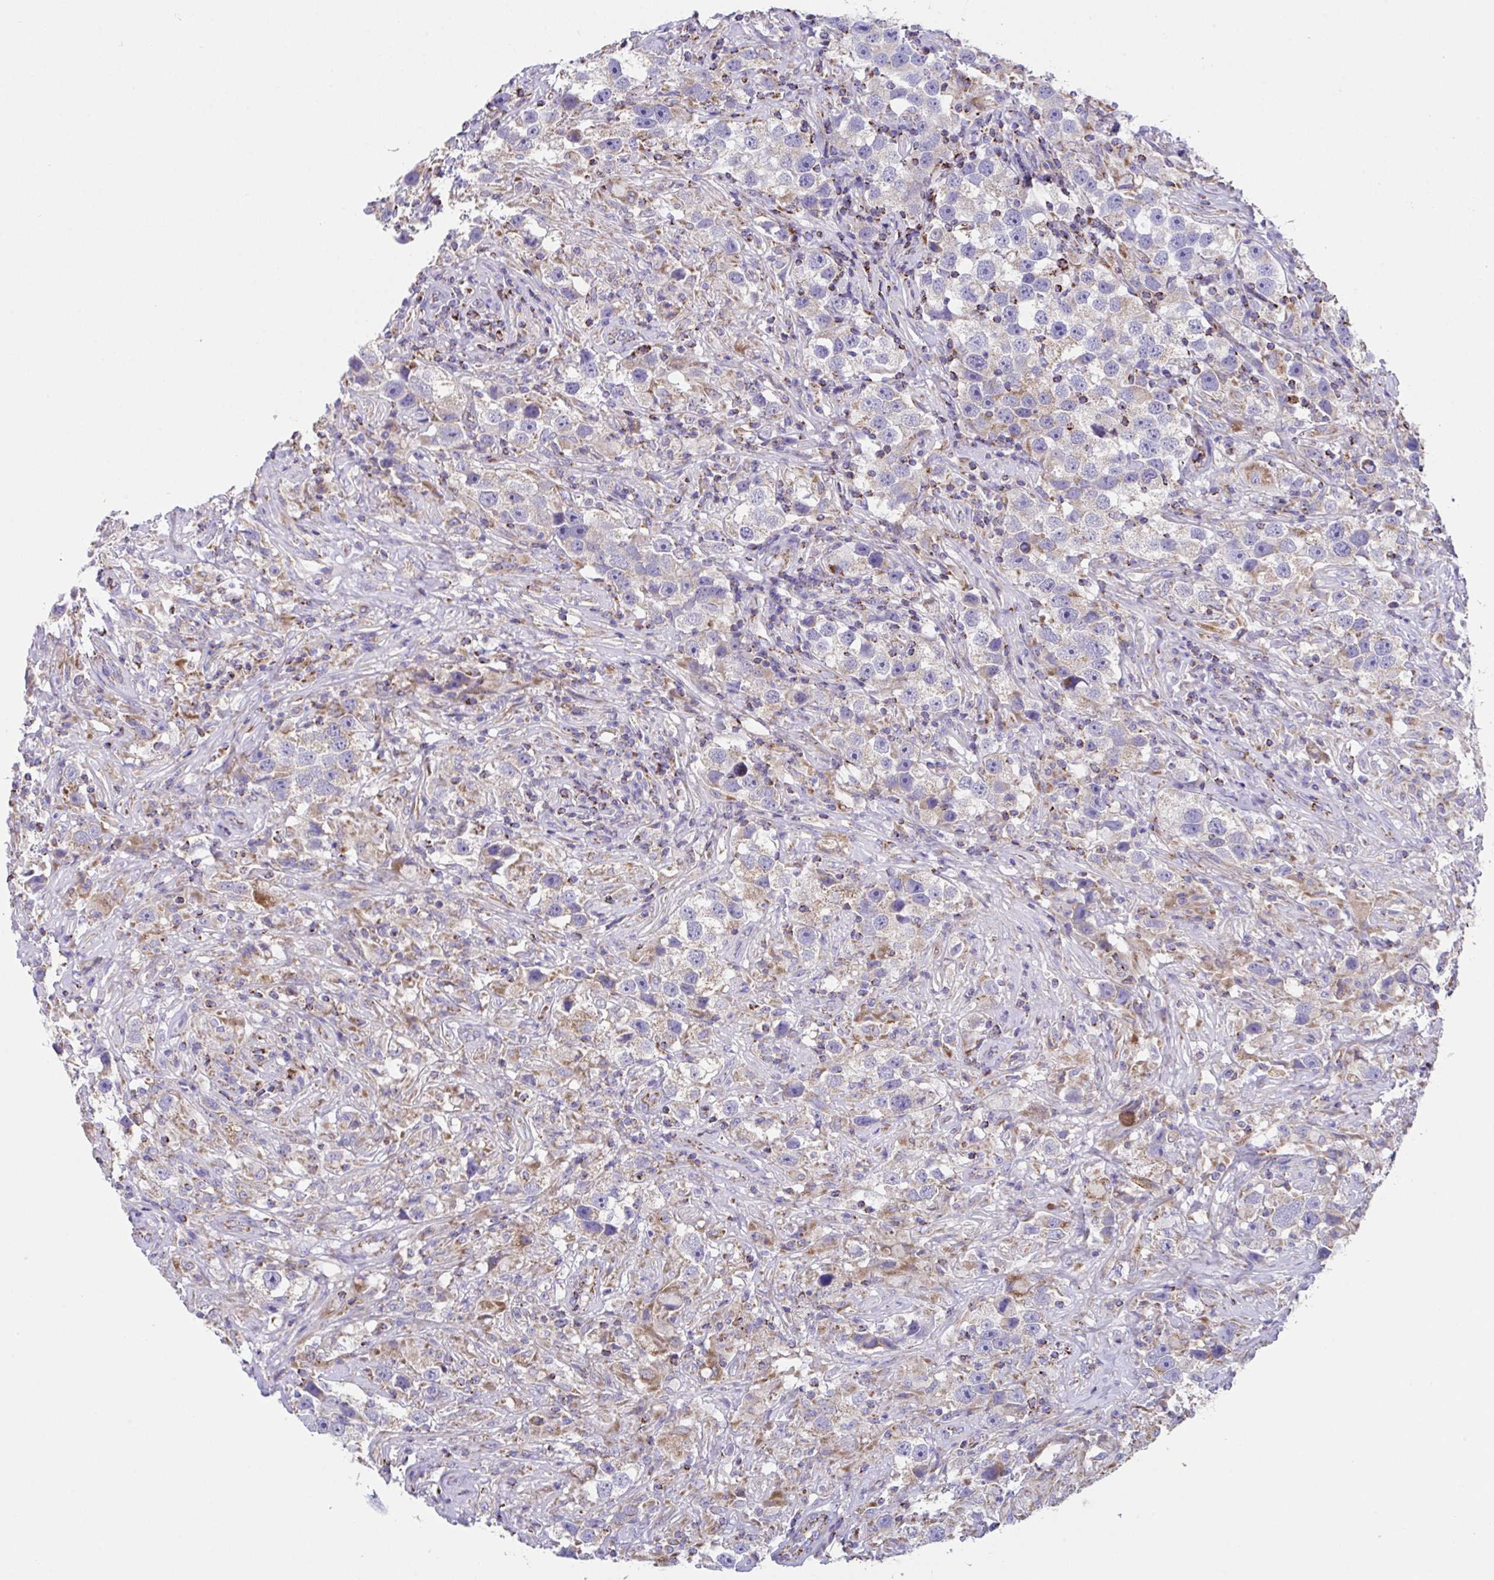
{"staining": {"intensity": "weak", "quantity": "25%-75%", "location": "cytoplasmic/membranous"}, "tissue": "testis cancer", "cell_type": "Tumor cells", "image_type": "cancer", "snomed": [{"axis": "morphology", "description": "Seminoma, NOS"}, {"axis": "topography", "description": "Testis"}], "caption": "An immunohistochemistry micrograph of tumor tissue is shown. Protein staining in brown shows weak cytoplasmic/membranous positivity in testis cancer (seminoma) within tumor cells.", "gene": "PCMTD2", "patient": {"sex": "male", "age": 49}}